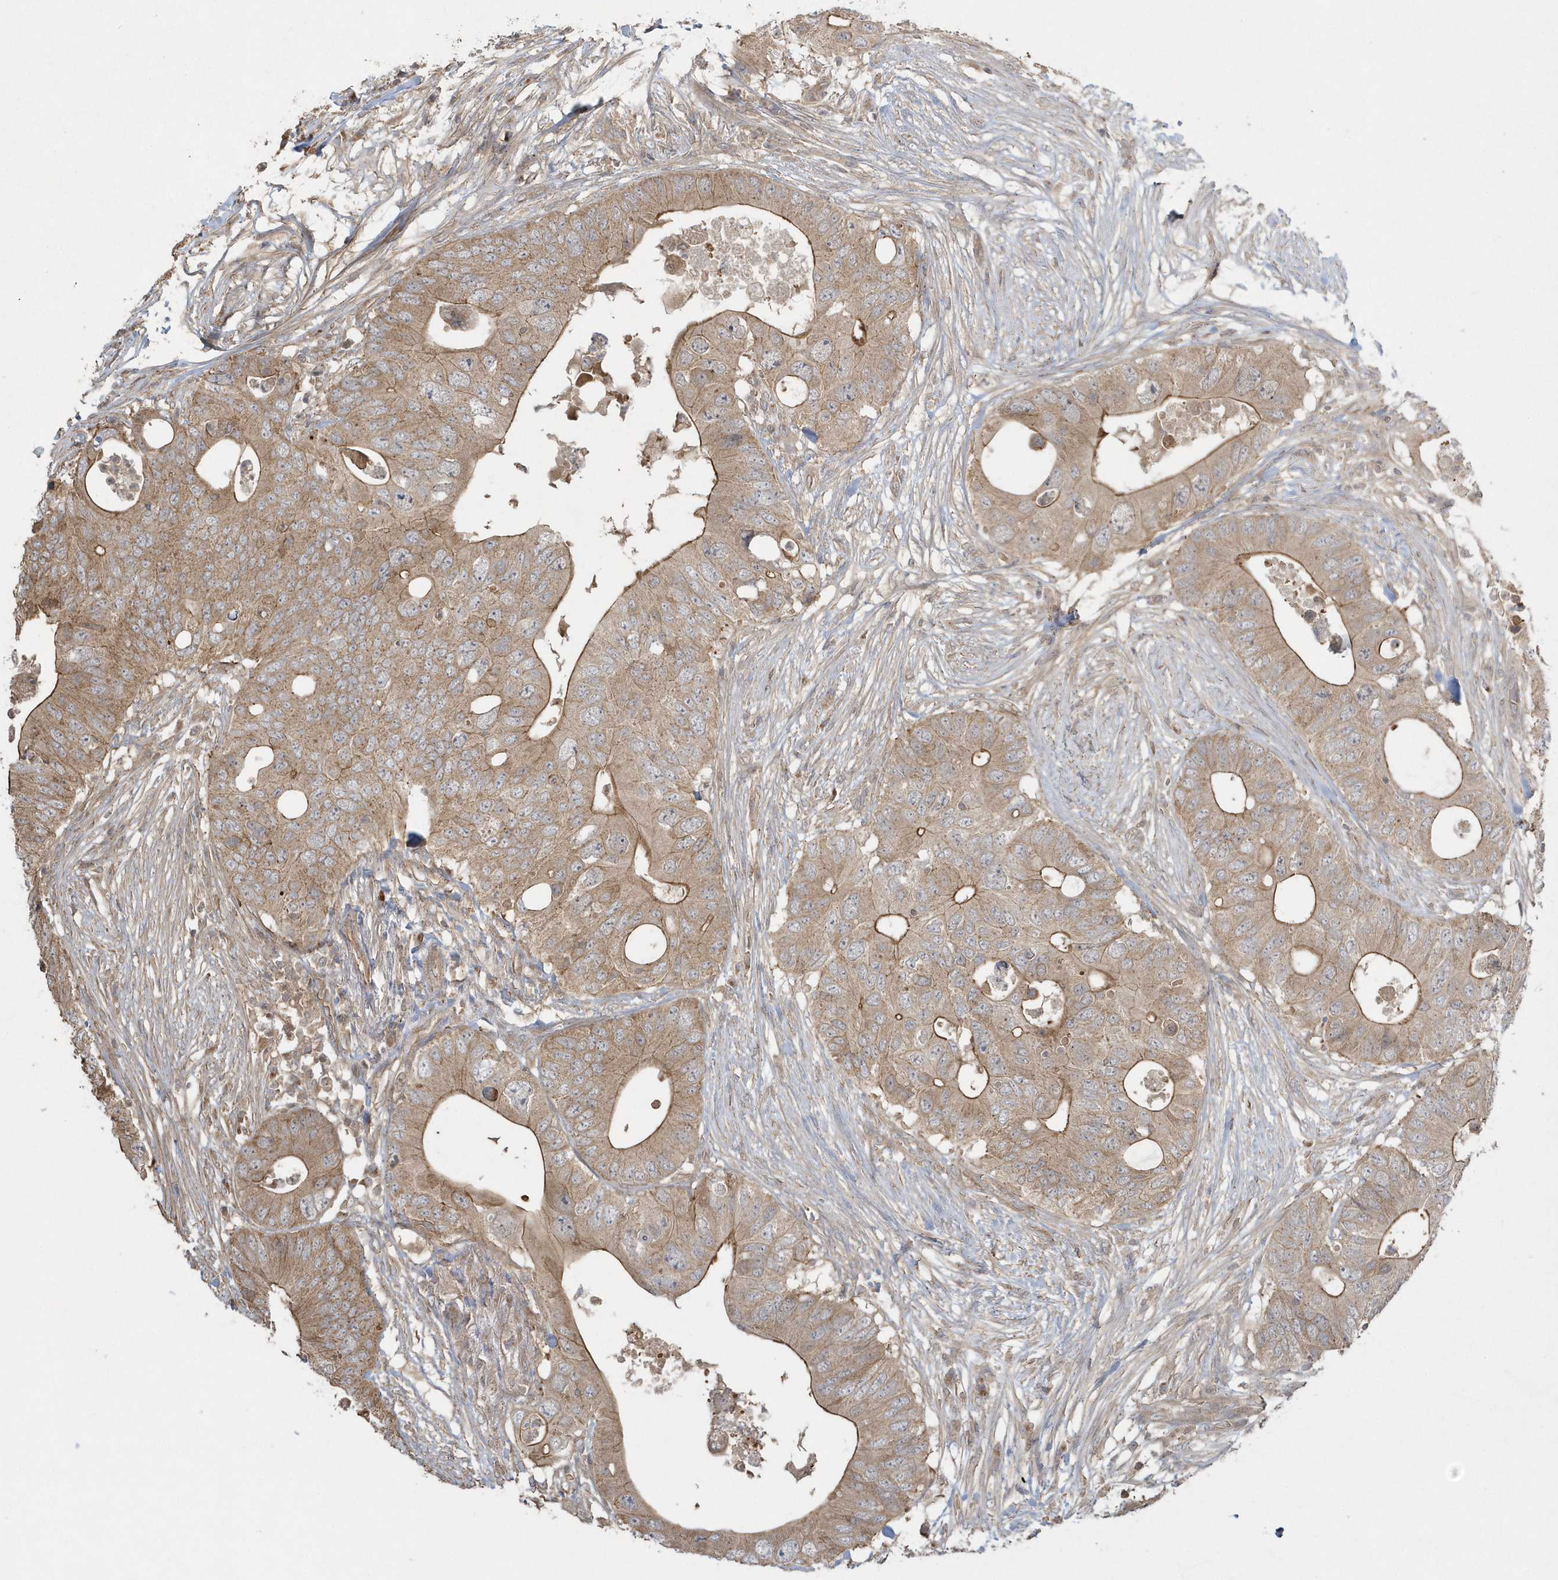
{"staining": {"intensity": "moderate", "quantity": ">75%", "location": "cytoplasmic/membranous"}, "tissue": "colorectal cancer", "cell_type": "Tumor cells", "image_type": "cancer", "snomed": [{"axis": "morphology", "description": "Adenocarcinoma, NOS"}, {"axis": "topography", "description": "Colon"}], "caption": "Adenocarcinoma (colorectal) stained for a protein exhibits moderate cytoplasmic/membranous positivity in tumor cells. (brown staining indicates protein expression, while blue staining denotes nuclei).", "gene": "ARMC8", "patient": {"sex": "male", "age": 71}}